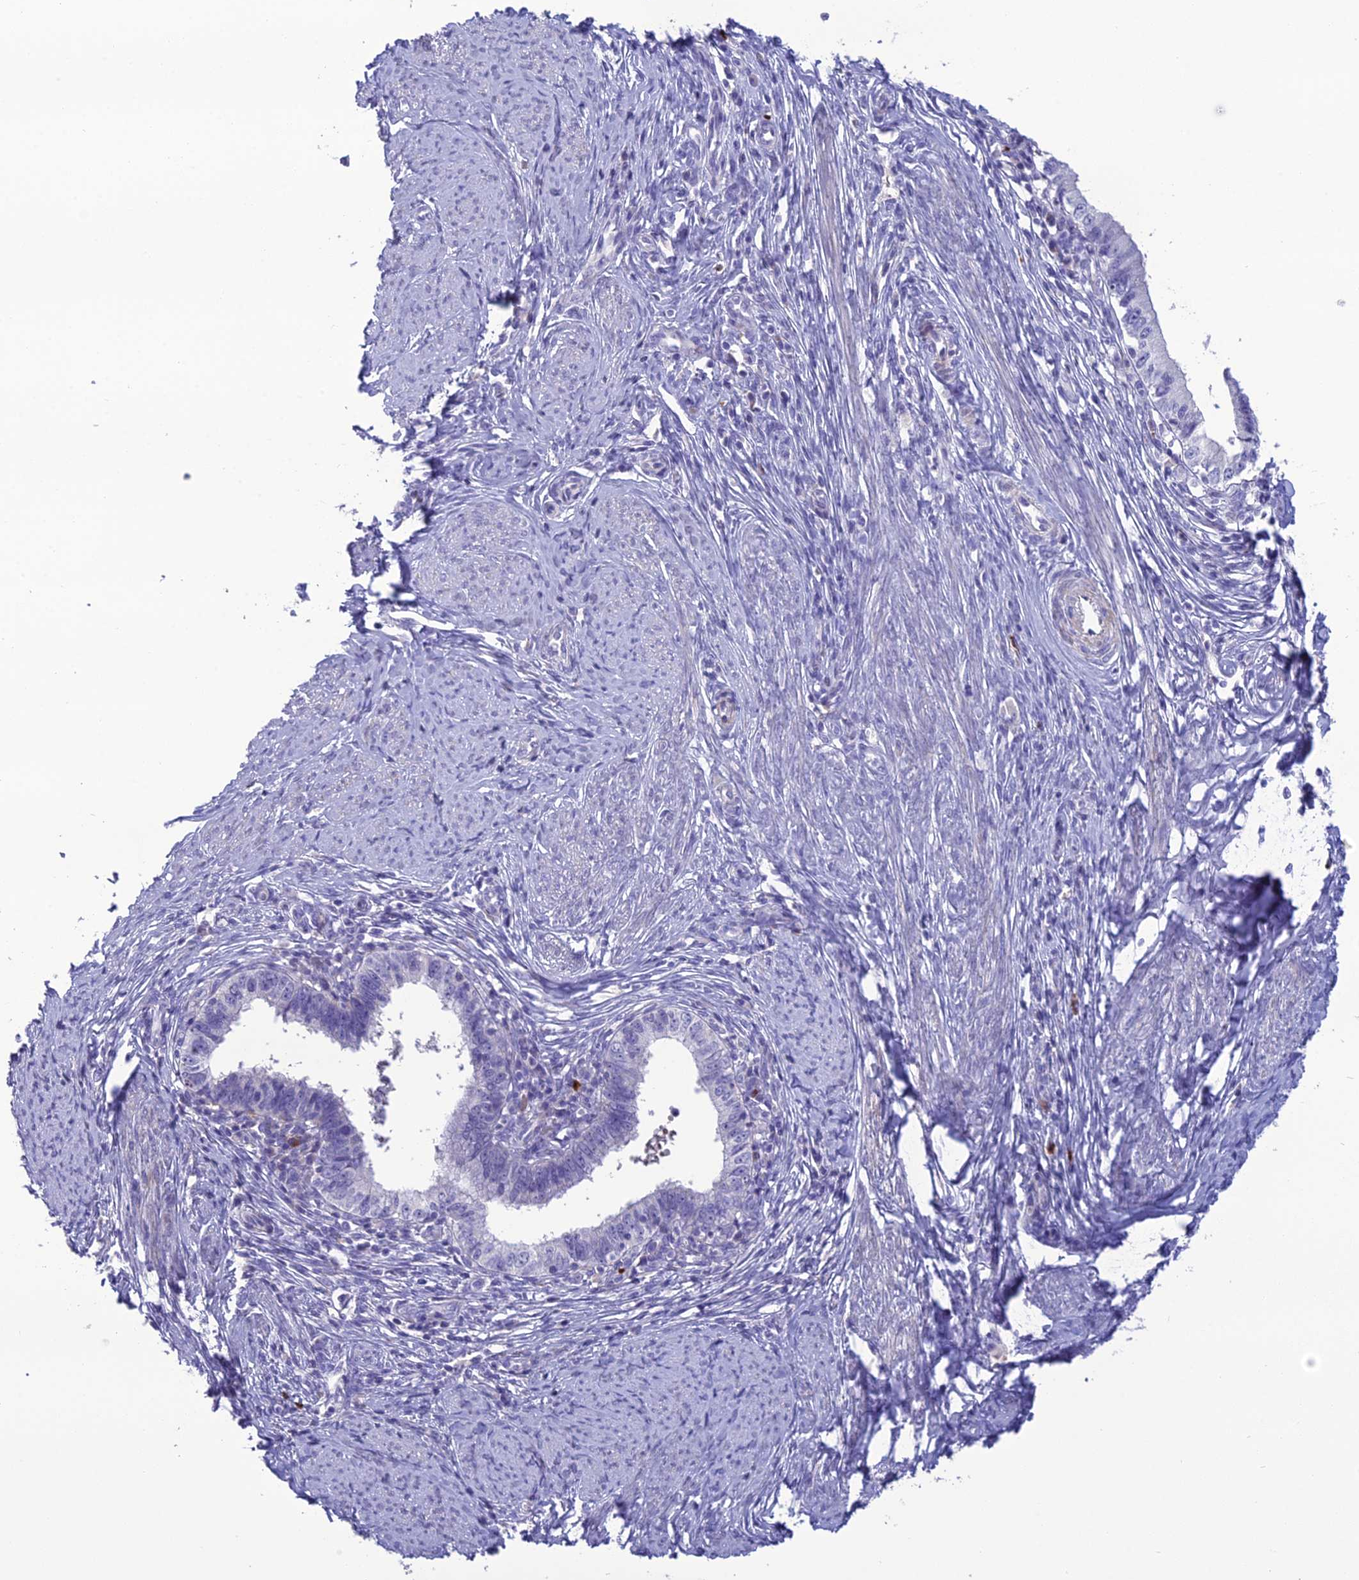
{"staining": {"intensity": "negative", "quantity": "none", "location": "none"}, "tissue": "cervical cancer", "cell_type": "Tumor cells", "image_type": "cancer", "snomed": [{"axis": "morphology", "description": "Adenocarcinoma, NOS"}, {"axis": "topography", "description": "Cervix"}], "caption": "Tumor cells show no significant expression in cervical cancer.", "gene": "OR56B1", "patient": {"sex": "female", "age": 36}}